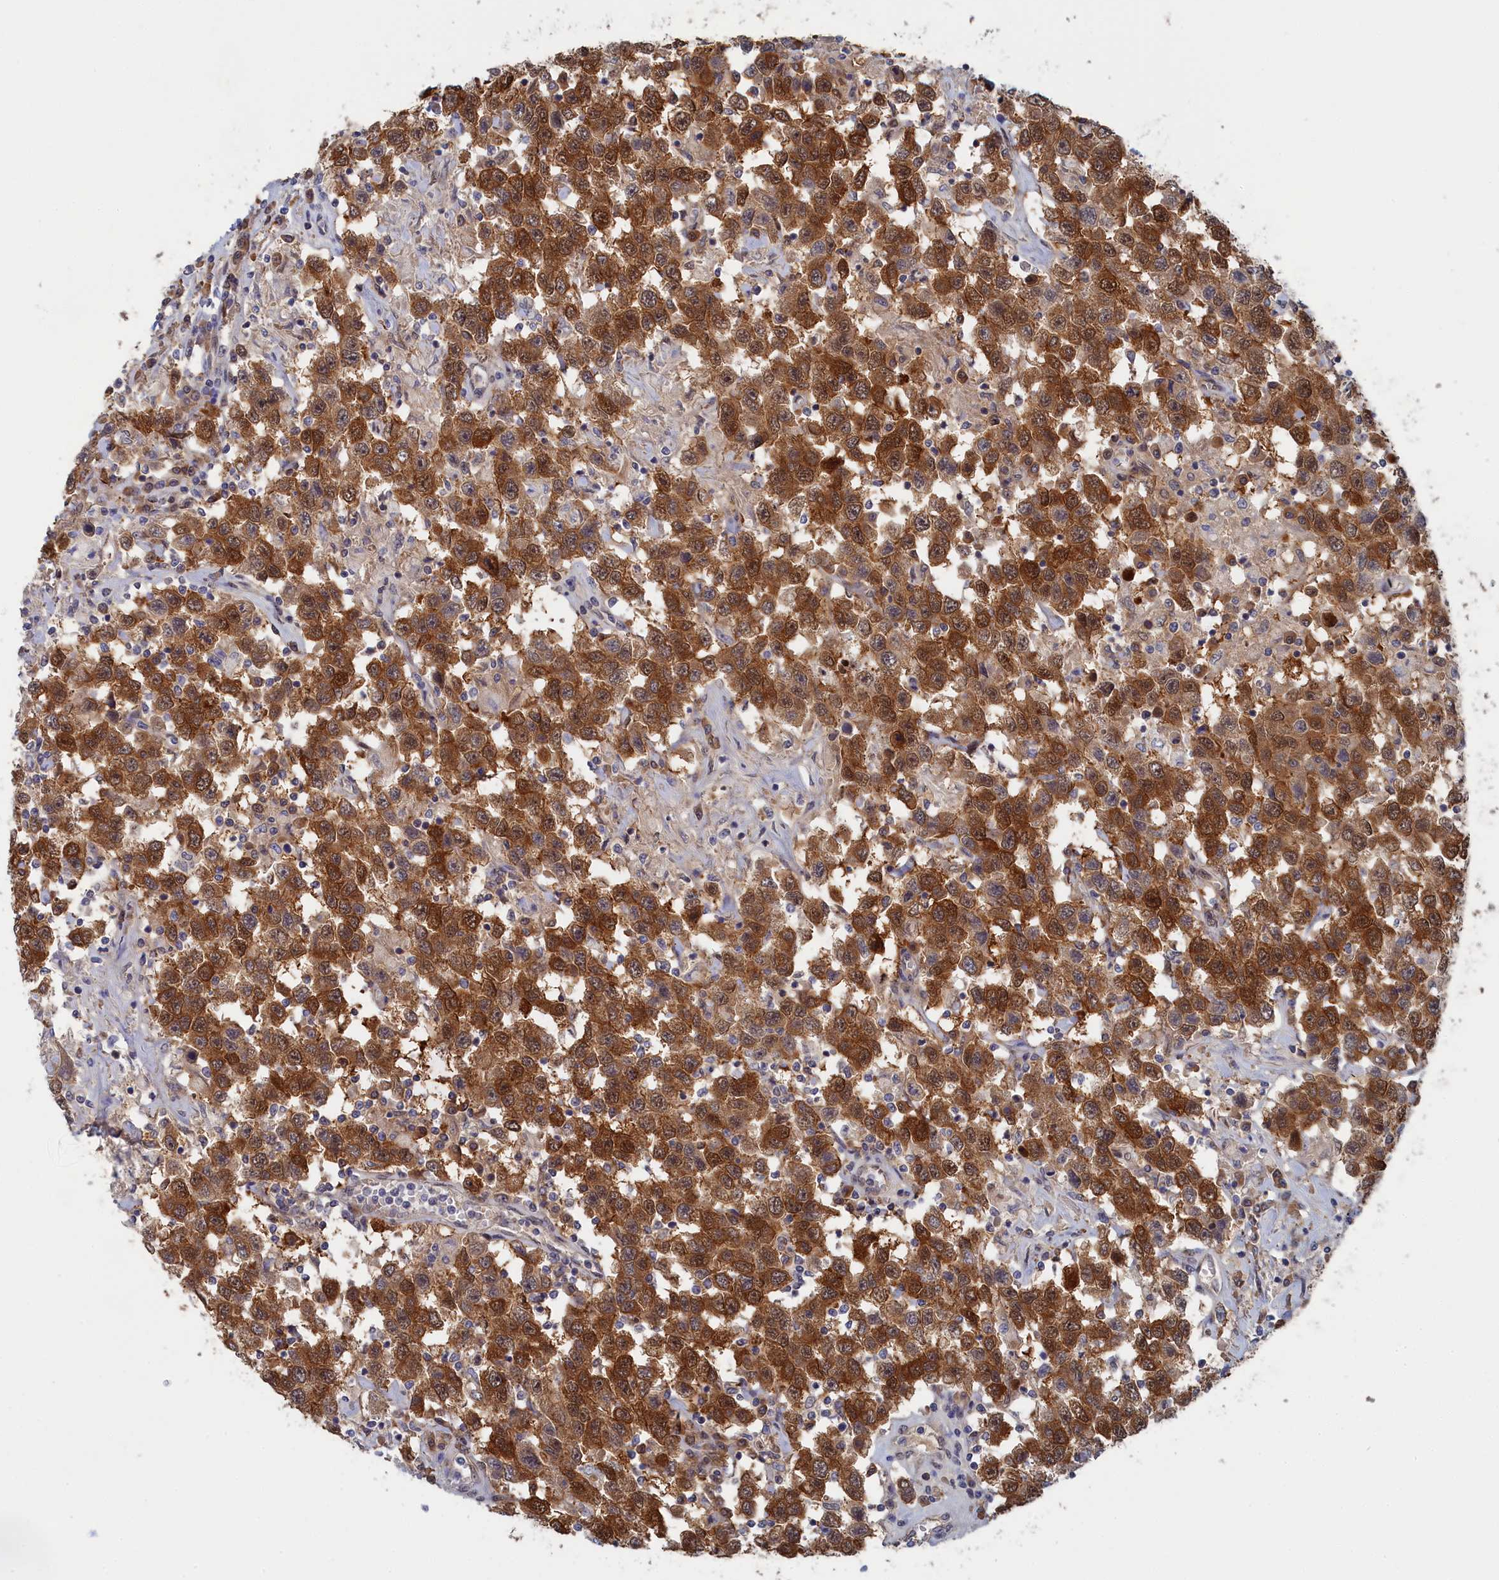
{"staining": {"intensity": "strong", "quantity": ">75%", "location": "cytoplasmic/membranous,nuclear"}, "tissue": "testis cancer", "cell_type": "Tumor cells", "image_type": "cancer", "snomed": [{"axis": "morphology", "description": "Seminoma, NOS"}, {"axis": "topography", "description": "Testis"}], "caption": "Immunohistochemistry (IHC) (DAB (3,3'-diaminobenzidine)) staining of human testis seminoma shows strong cytoplasmic/membranous and nuclear protein expression in approximately >75% of tumor cells. Immunohistochemistry (IHC) stains the protein in brown and the nuclei are stained blue.", "gene": "IRGQ", "patient": {"sex": "male", "age": 41}}